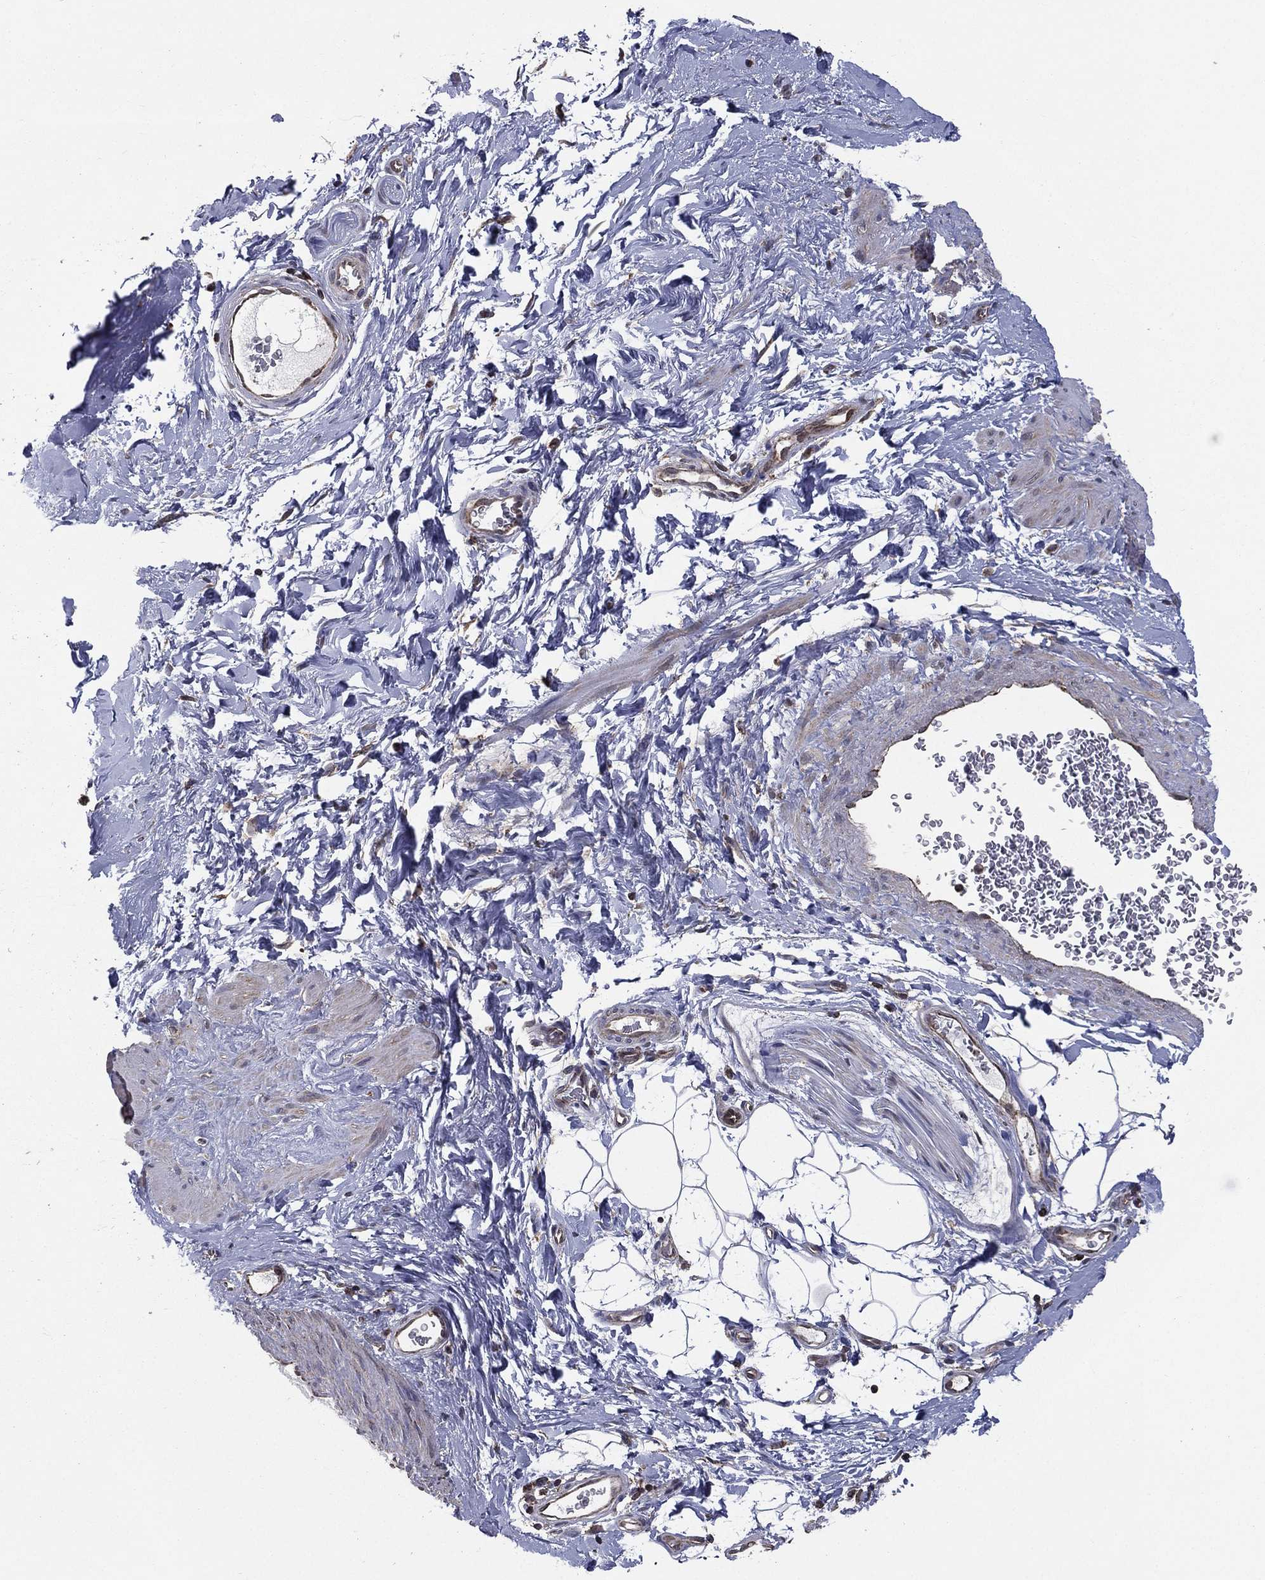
{"staining": {"intensity": "negative", "quantity": "none", "location": "none"}, "tissue": "adipose tissue", "cell_type": "Adipocytes", "image_type": "normal", "snomed": [{"axis": "morphology", "description": "Normal tissue, NOS"}, {"axis": "topography", "description": "Soft tissue"}, {"axis": "topography", "description": "Vascular tissue"}], "caption": "Immunohistochemical staining of unremarkable human adipose tissue displays no significant staining in adipocytes.", "gene": "ENSG00000288684", "patient": {"sex": "male", "age": 41}}